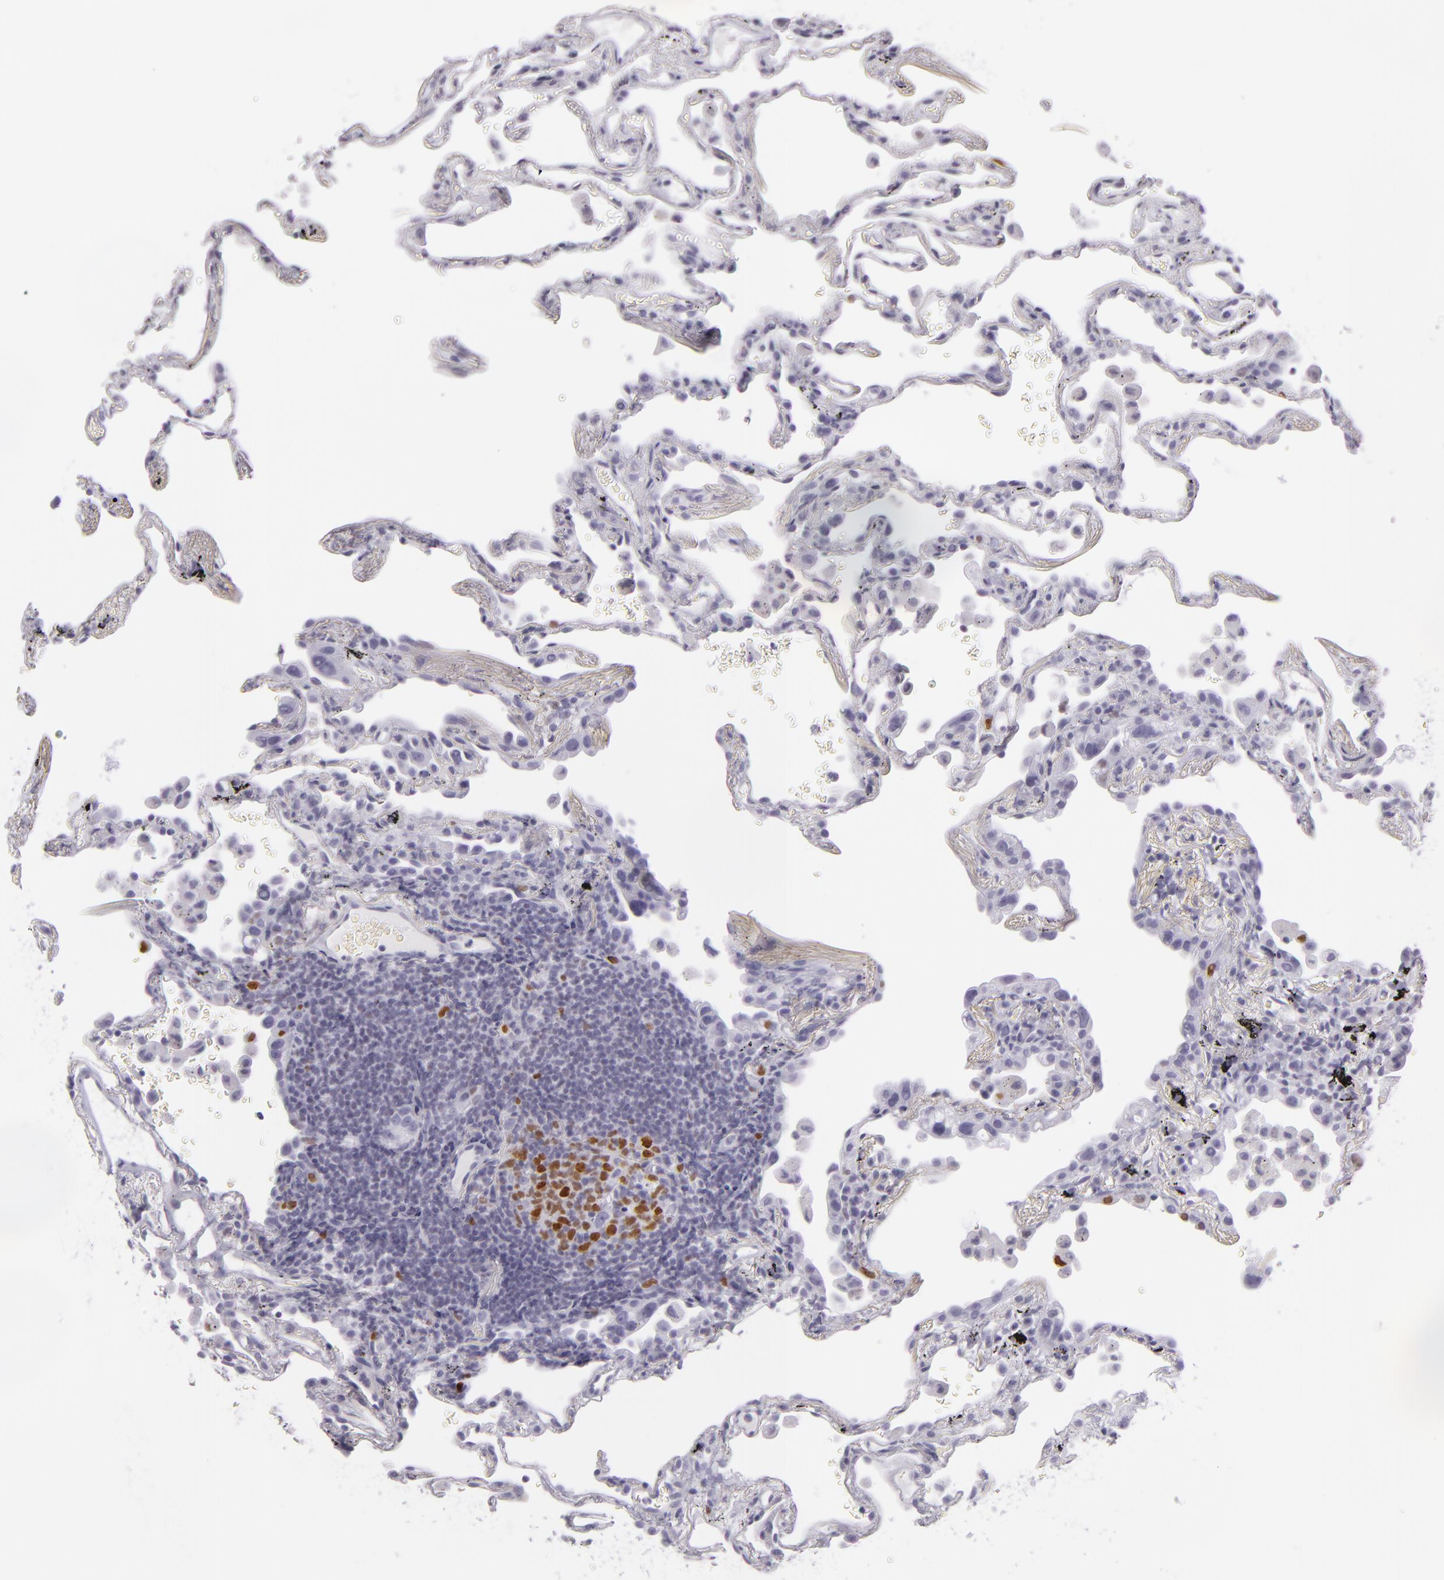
{"staining": {"intensity": "negative", "quantity": "none", "location": "none"}, "tissue": "lung", "cell_type": "Alveolar cells", "image_type": "normal", "snomed": [{"axis": "morphology", "description": "Normal tissue, NOS"}, {"axis": "morphology", "description": "Inflammation, NOS"}, {"axis": "topography", "description": "Lung"}], "caption": "Immunohistochemical staining of benign human lung displays no significant positivity in alveolar cells. (Stains: DAB immunohistochemistry with hematoxylin counter stain, Microscopy: brightfield microscopy at high magnification).", "gene": "MCM3", "patient": {"sex": "male", "age": 69}}